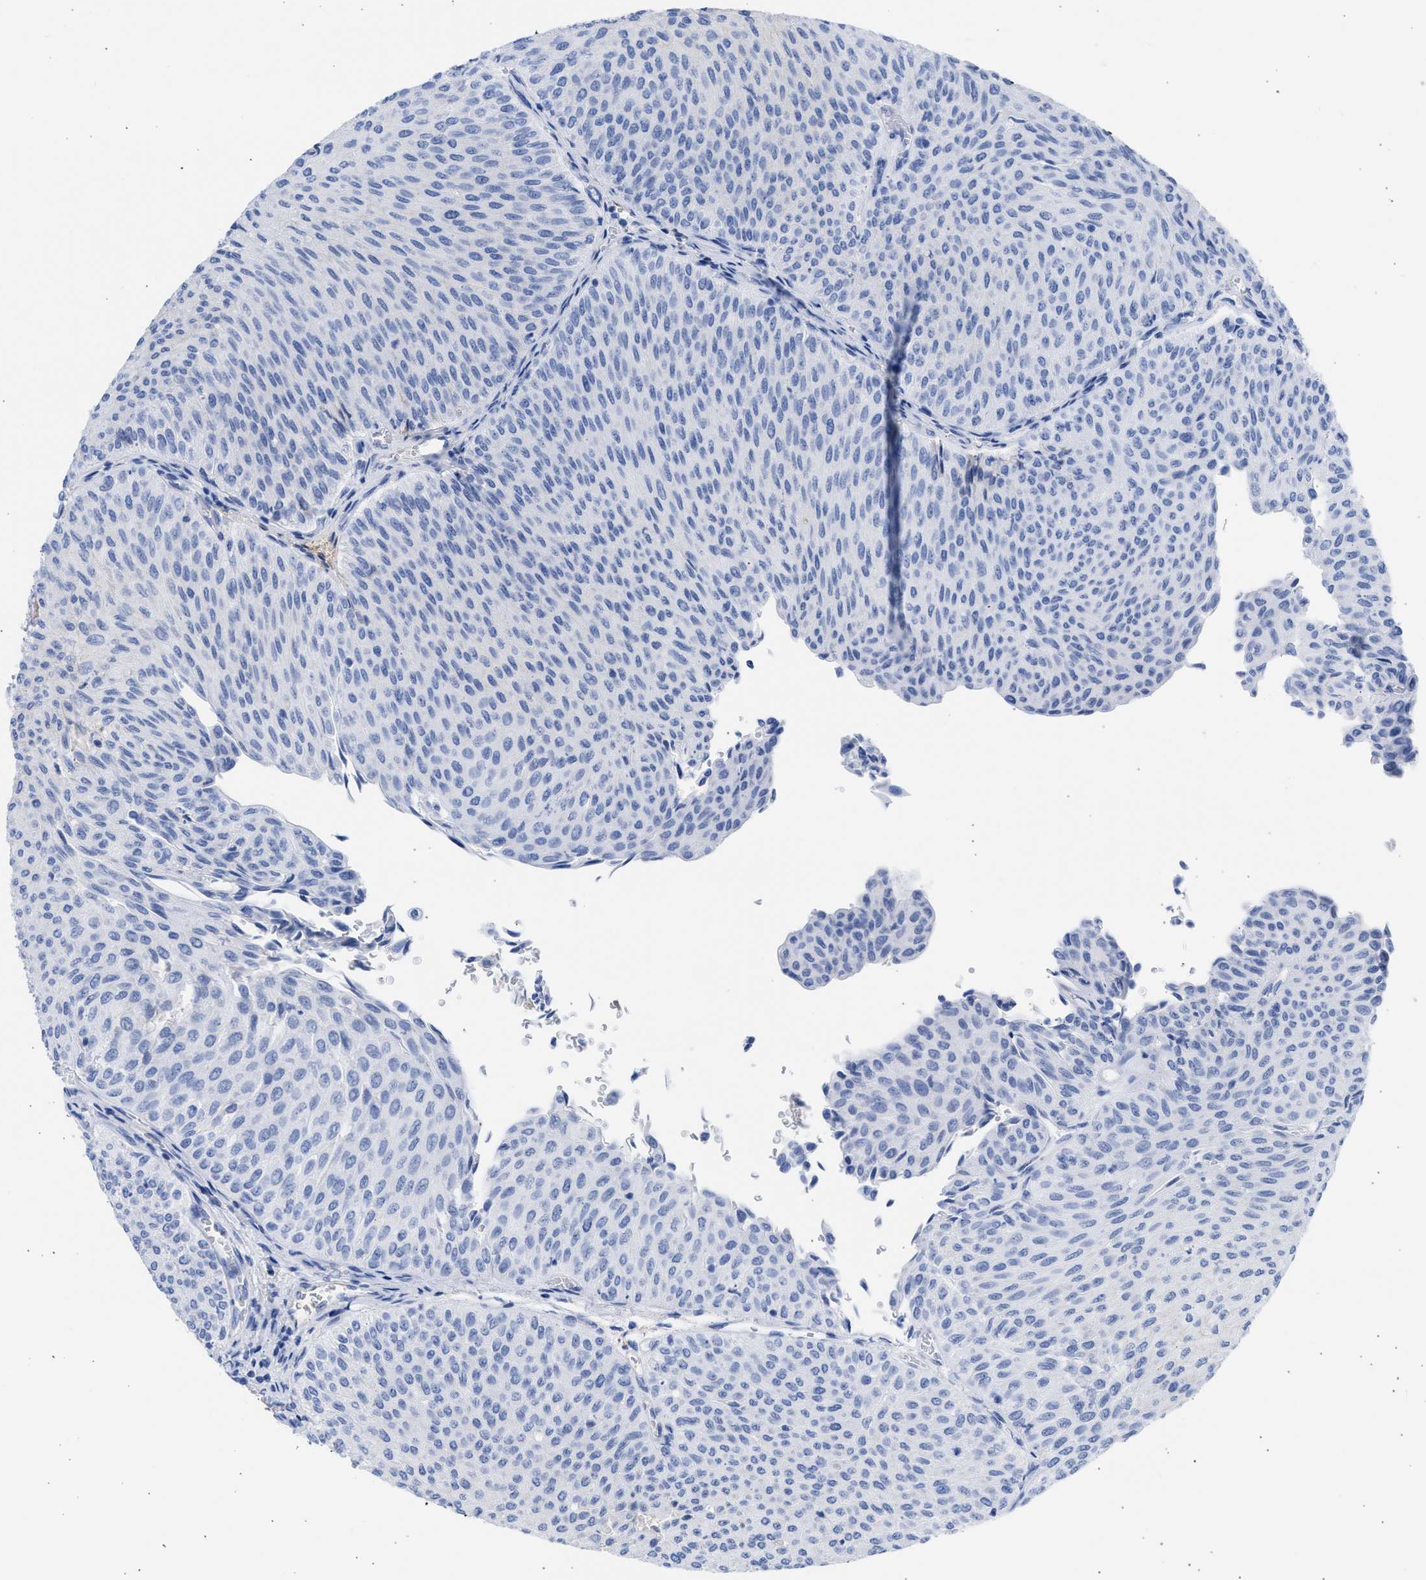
{"staining": {"intensity": "negative", "quantity": "none", "location": "none"}, "tissue": "urothelial cancer", "cell_type": "Tumor cells", "image_type": "cancer", "snomed": [{"axis": "morphology", "description": "Urothelial carcinoma, Low grade"}, {"axis": "topography", "description": "Urinary bladder"}], "caption": "An image of human urothelial cancer is negative for staining in tumor cells.", "gene": "RSPH1", "patient": {"sex": "male", "age": 78}}